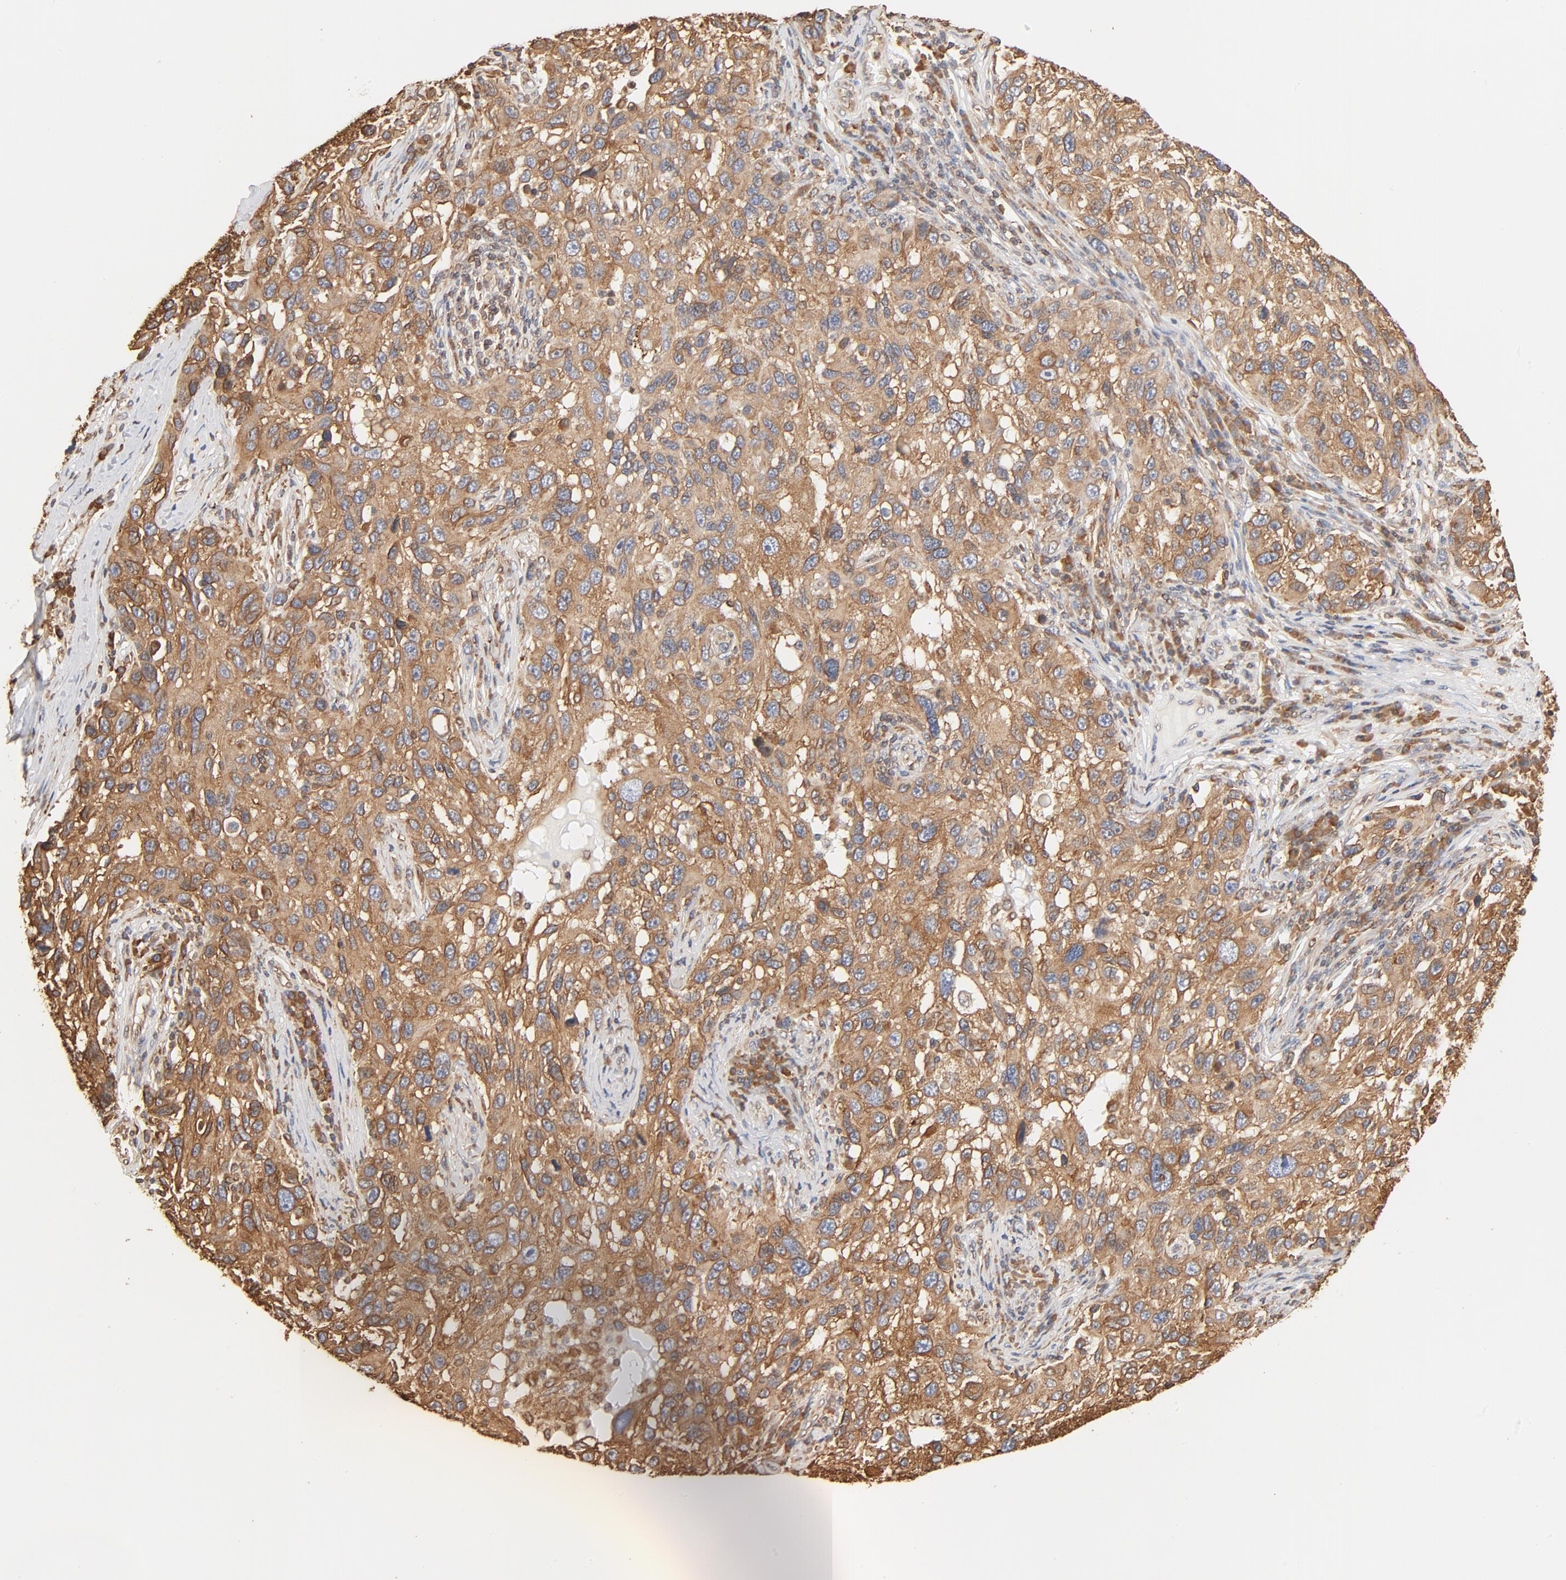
{"staining": {"intensity": "moderate", "quantity": ">75%", "location": "cytoplasmic/membranous"}, "tissue": "melanoma", "cell_type": "Tumor cells", "image_type": "cancer", "snomed": [{"axis": "morphology", "description": "Malignant melanoma, NOS"}, {"axis": "topography", "description": "Skin"}], "caption": "About >75% of tumor cells in human malignant melanoma demonstrate moderate cytoplasmic/membranous protein expression as visualized by brown immunohistochemical staining.", "gene": "BCAP31", "patient": {"sex": "male", "age": 53}}